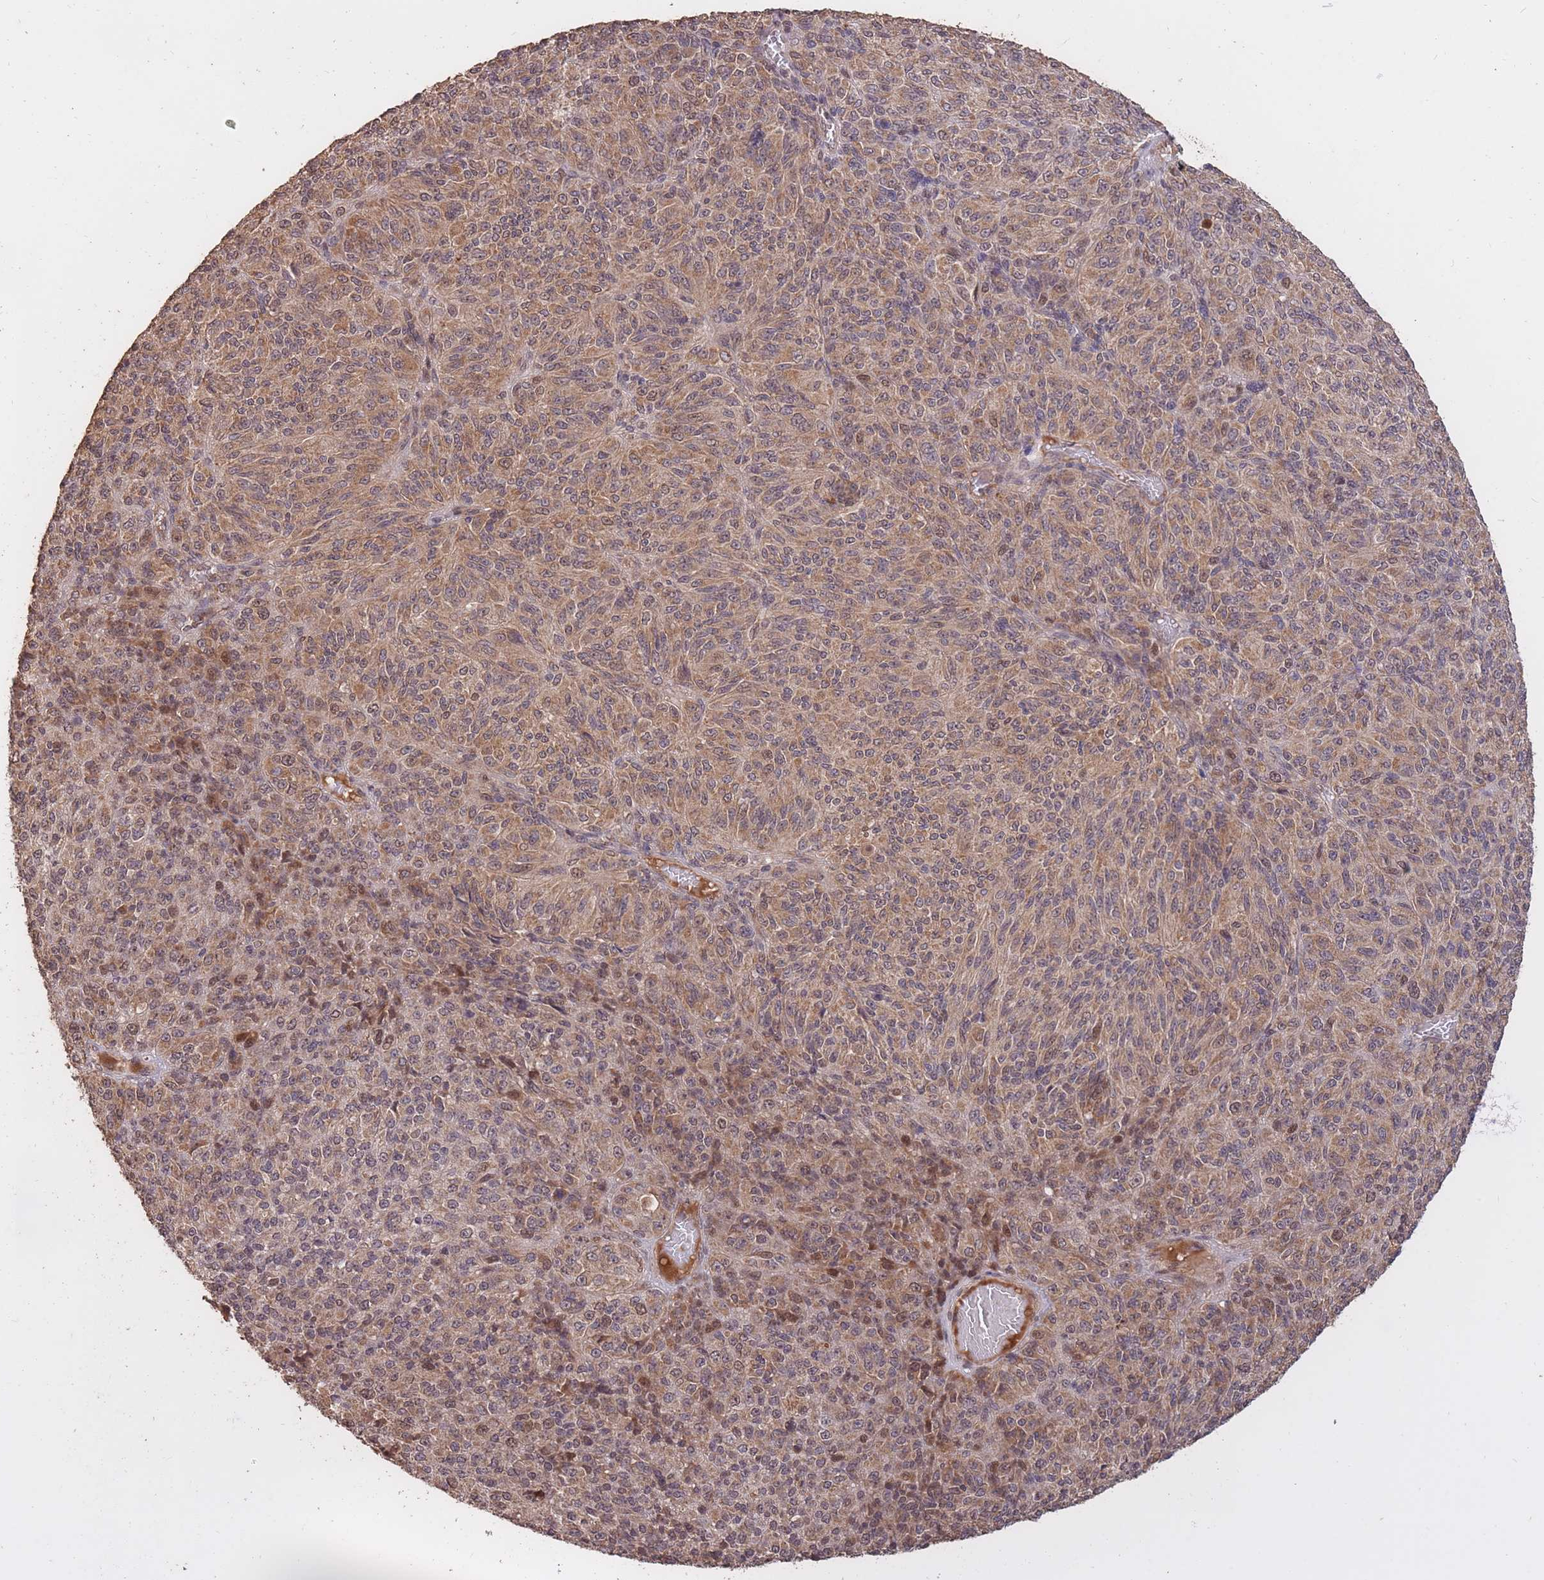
{"staining": {"intensity": "moderate", "quantity": ">75%", "location": "cytoplasmic/membranous"}, "tissue": "melanoma", "cell_type": "Tumor cells", "image_type": "cancer", "snomed": [{"axis": "morphology", "description": "Malignant melanoma, Metastatic site"}, {"axis": "topography", "description": "Brain"}], "caption": "Immunohistochemical staining of malignant melanoma (metastatic site) demonstrates medium levels of moderate cytoplasmic/membranous protein positivity in approximately >75% of tumor cells.", "gene": "RGS14", "patient": {"sex": "female", "age": 56}}